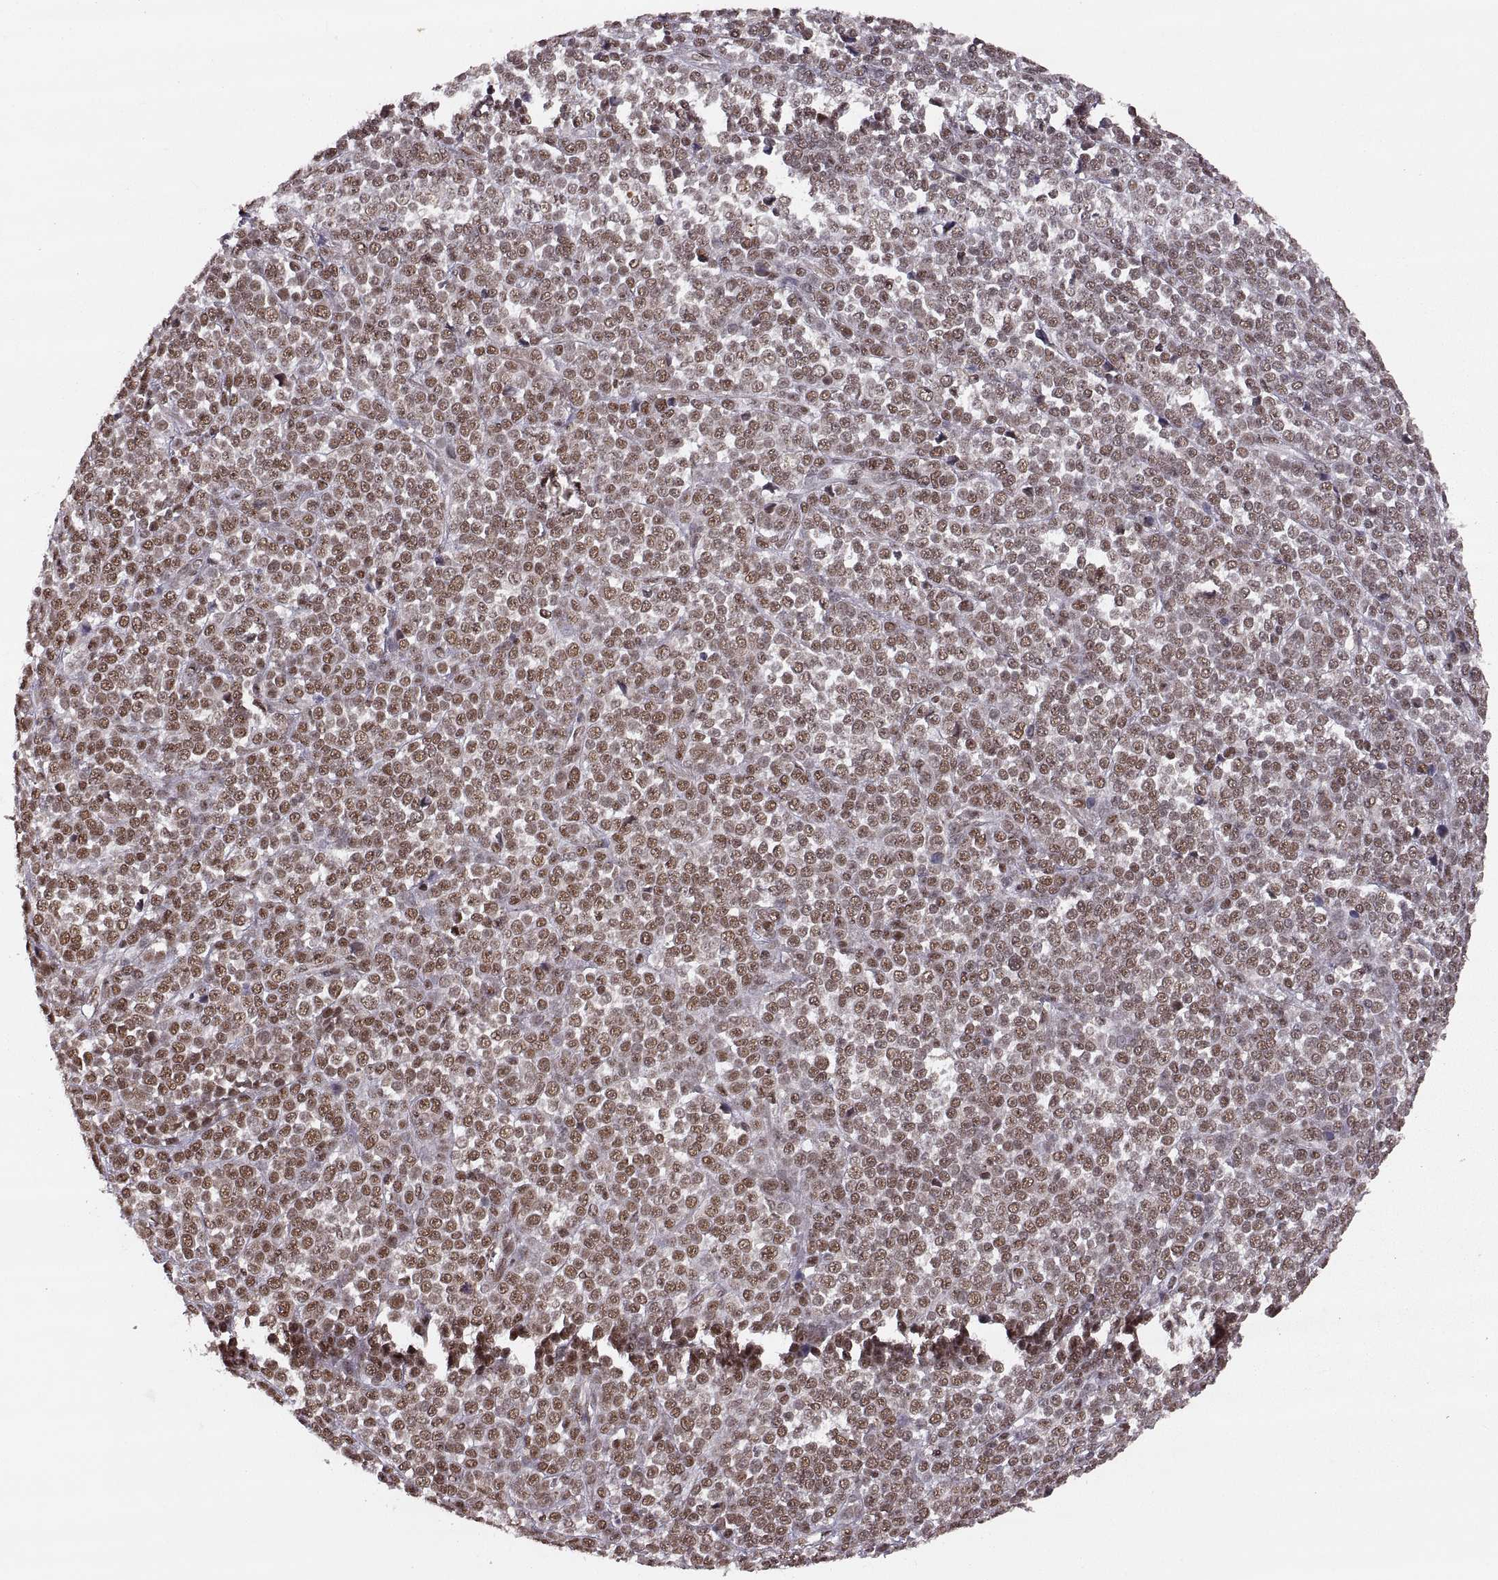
{"staining": {"intensity": "moderate", "quantity": ">75%", "location": "nuclear"}, "tissue": "melanoma", "cell_type": "Tumor cells", "image_type": "cancer", "snomed": [{"axis": "morphology", "description": "Malignant melanoma, NOS"}, {"axis": "topography", "description": "Skin"}], "caption": "Immunohistochemistry (IHC) photomicrograph of human malignant melanoma stained for a protein (brown), which demonstrates medium levels of moderate nuclear expression in about >75% of tumor cells.", "gene": "RFT1", "patient": {"sex": "female", "age": 95}}